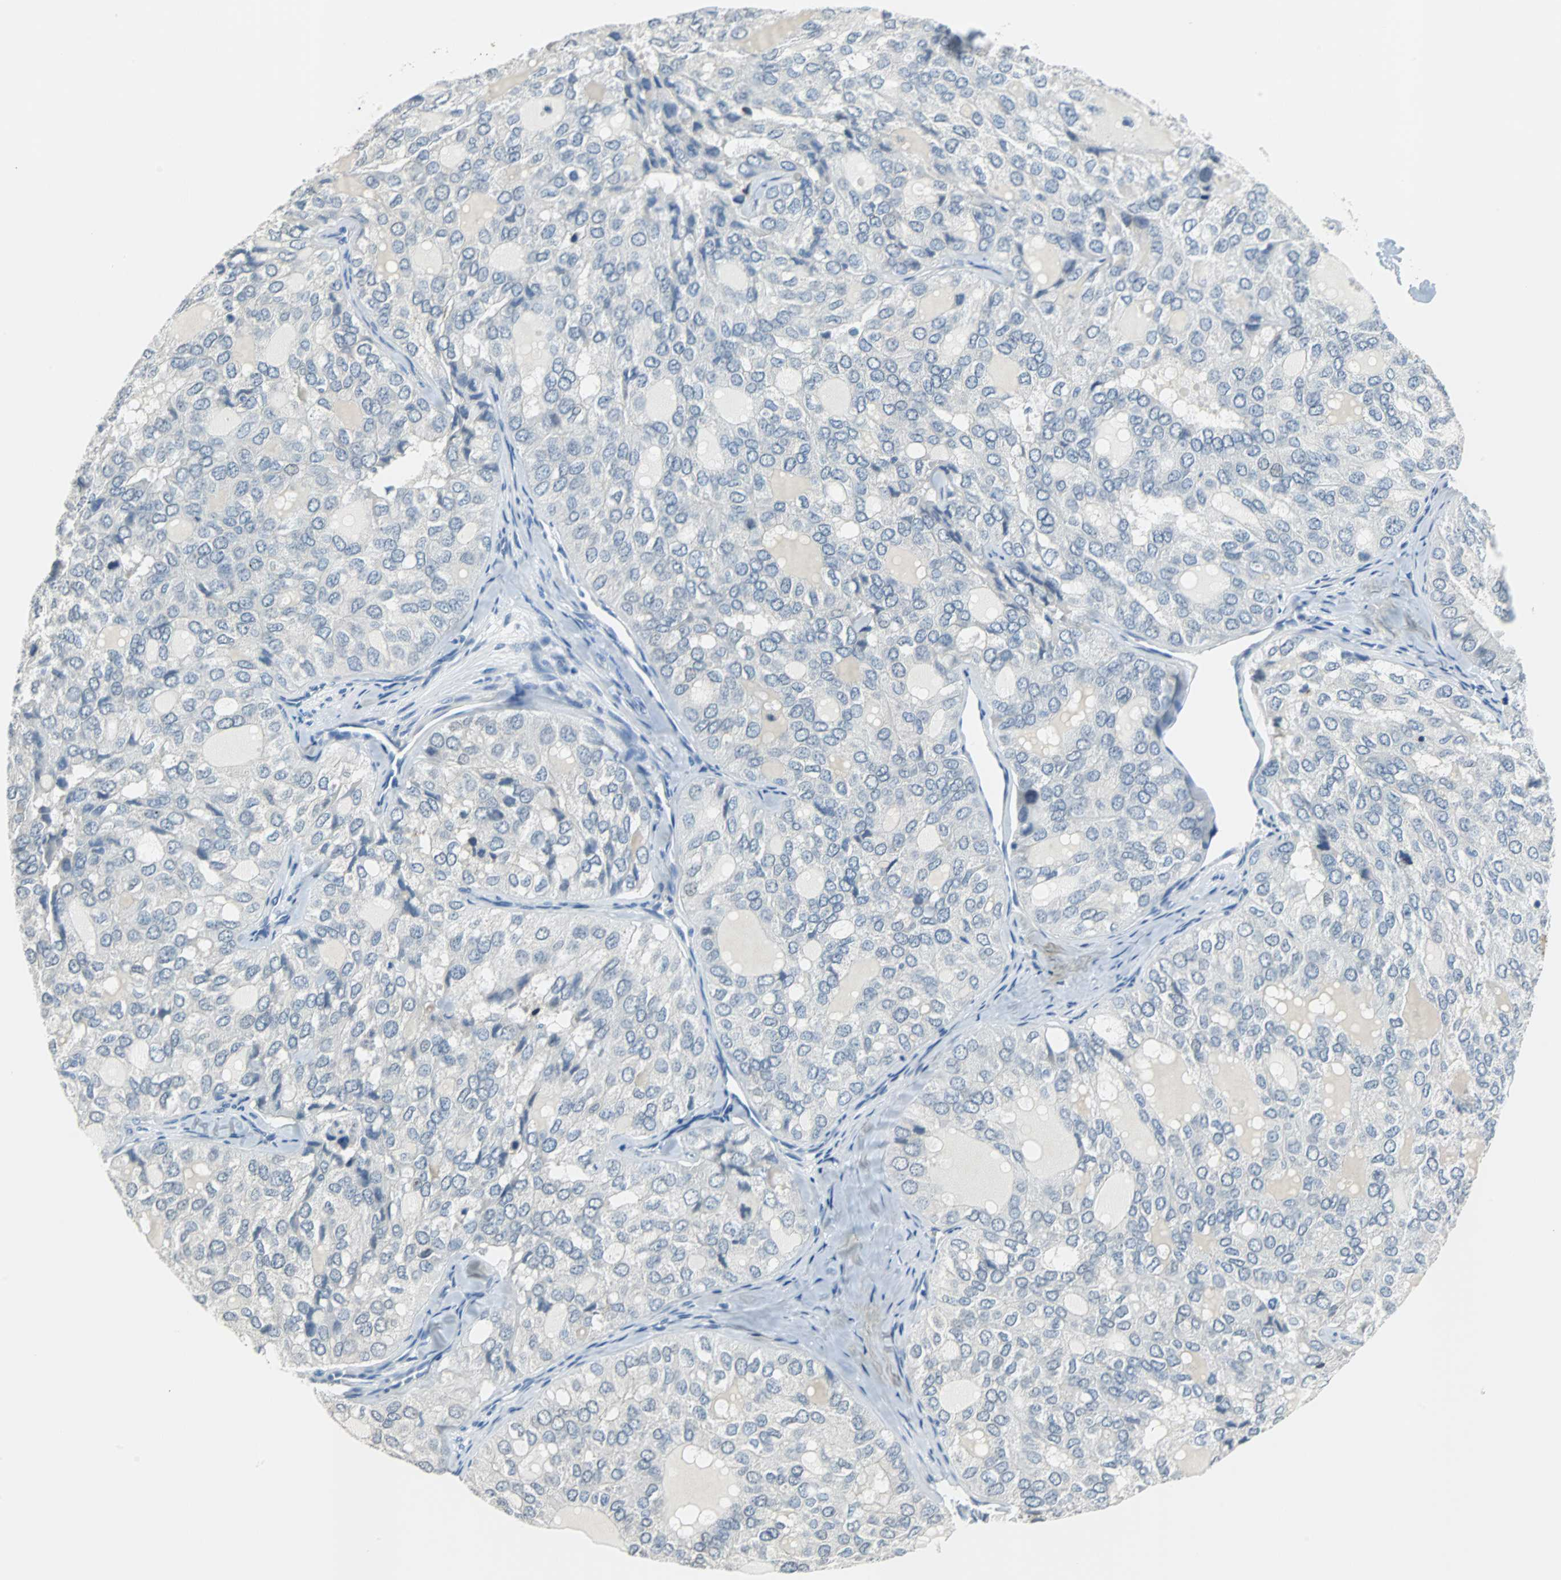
{"staining": {"intensity": "negative", "quantity": "none", "location": "none"}, "tissue": "thyroid cancer", "cell_type": "Tumor cells", "image_type": "cancer", "snomed": [{"axis": "morphology", "description": "Follicular adenoma carcinoma, NOS"}, {"axis": "topography", "description": "Thyroid gland"}], "caption": "A micrograph of thyroid follicular adenoma carcinoma stained for a protein displays no brown staining in tumor cells. (Stains: DAB (3,3'-diaminobenzidine) IHC with hematoxylin counter stain, Microscopy: brightfield microscopy at high magnification).", "gene": "MUC7", "patient": {"sex": "male", "age": 75}}